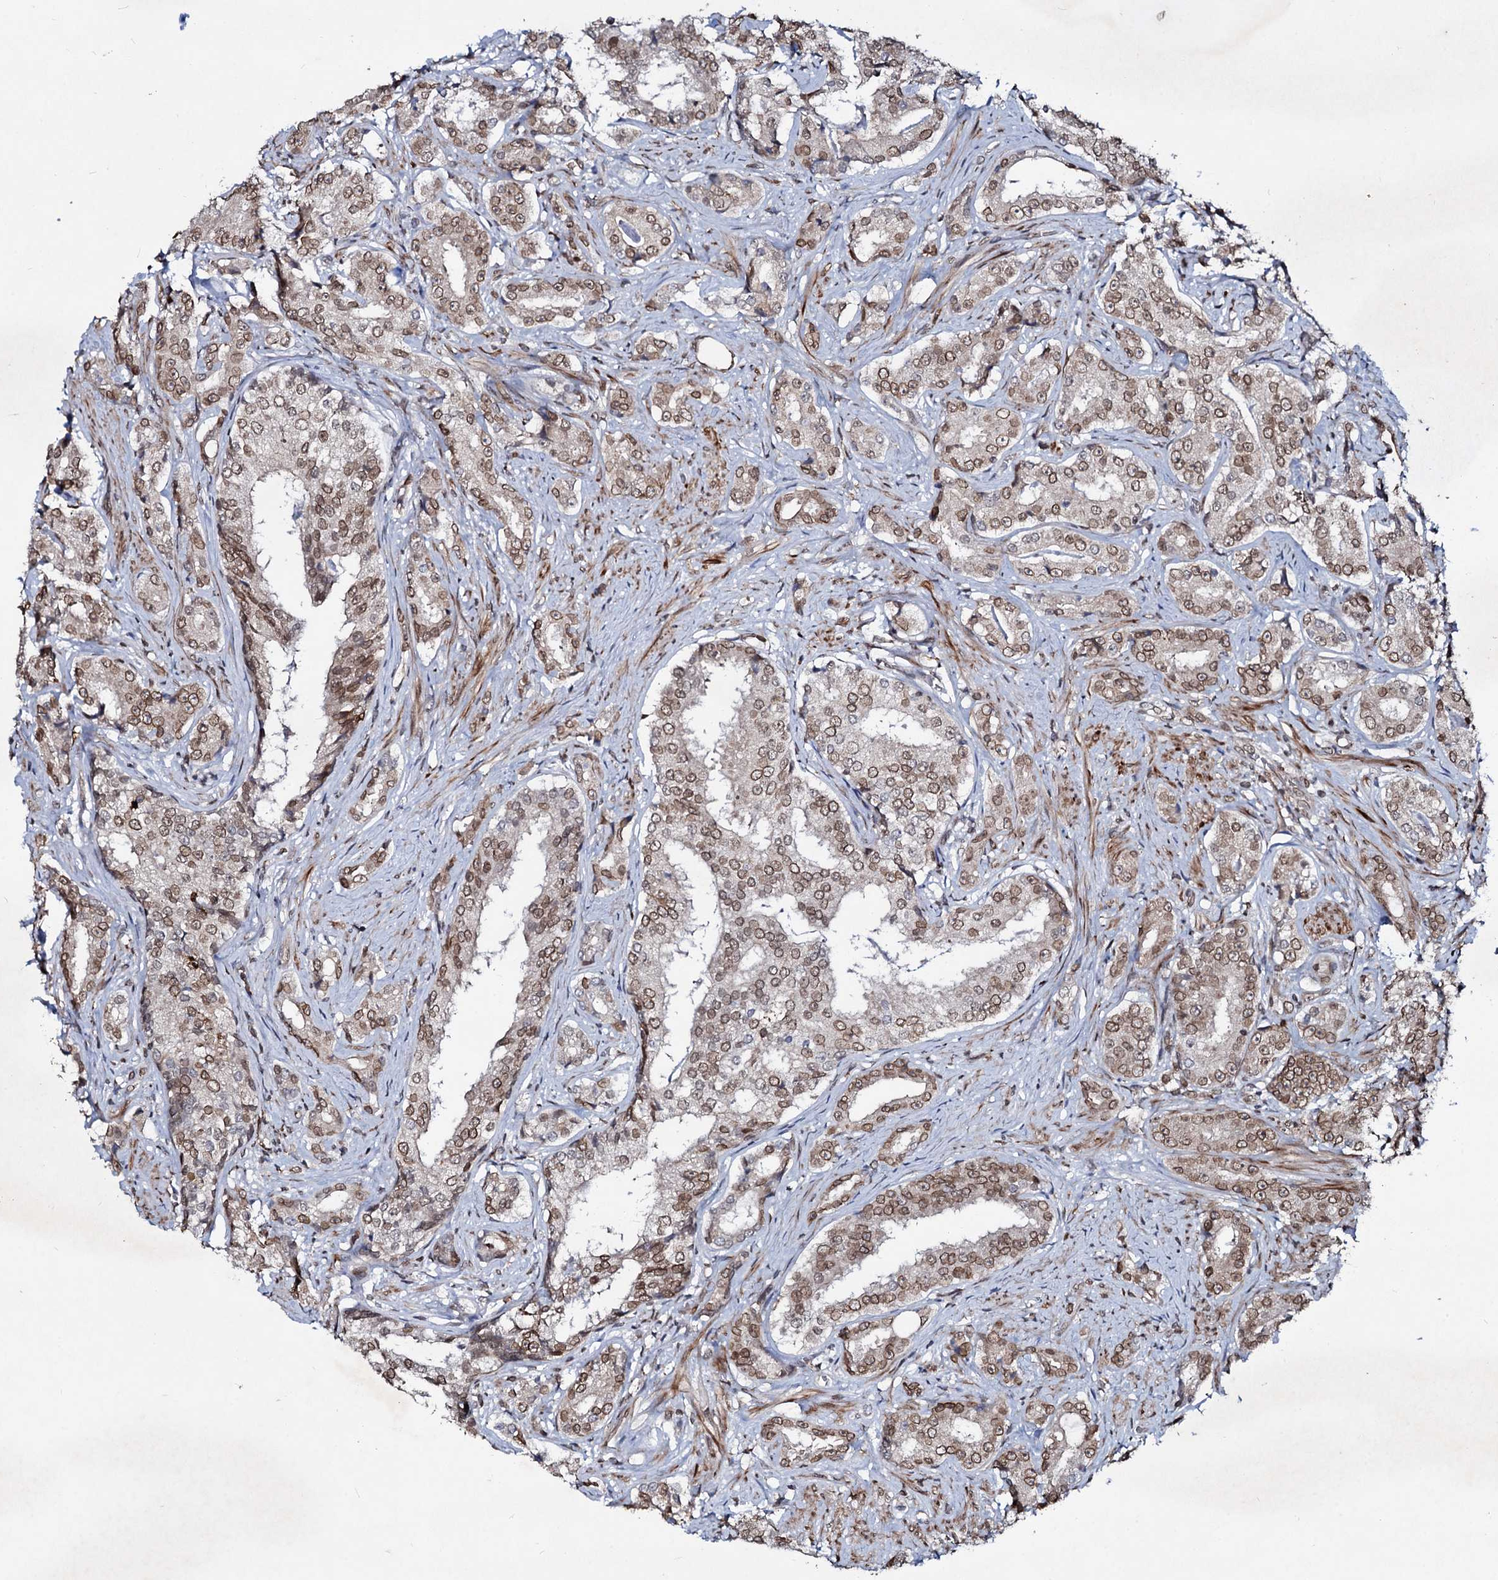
{"staining": {"intensity": "moderate", "quantity": "25%-75%", "location": "cytoplasmic/membranous,nuclear"}, "tissue": "prostate cancer", "cell_type": "Tumor cells", "image_type": "cancer", "snomed": [{"axis": "morphology", "description": "Adenocarcinoma, High grade"}, {"axis": "topography", "description": "Prostate"}], "caption": "DAB immunohistochemical staining of human prostate cancer reveals moderate cytoplasmic/membranous and nuclear protein staining in approximately 25%-75% of tumor cells. Nuclei are stained in blue.", "gene": "RNF6", "patient": {"sex": "male", "age": 58}}